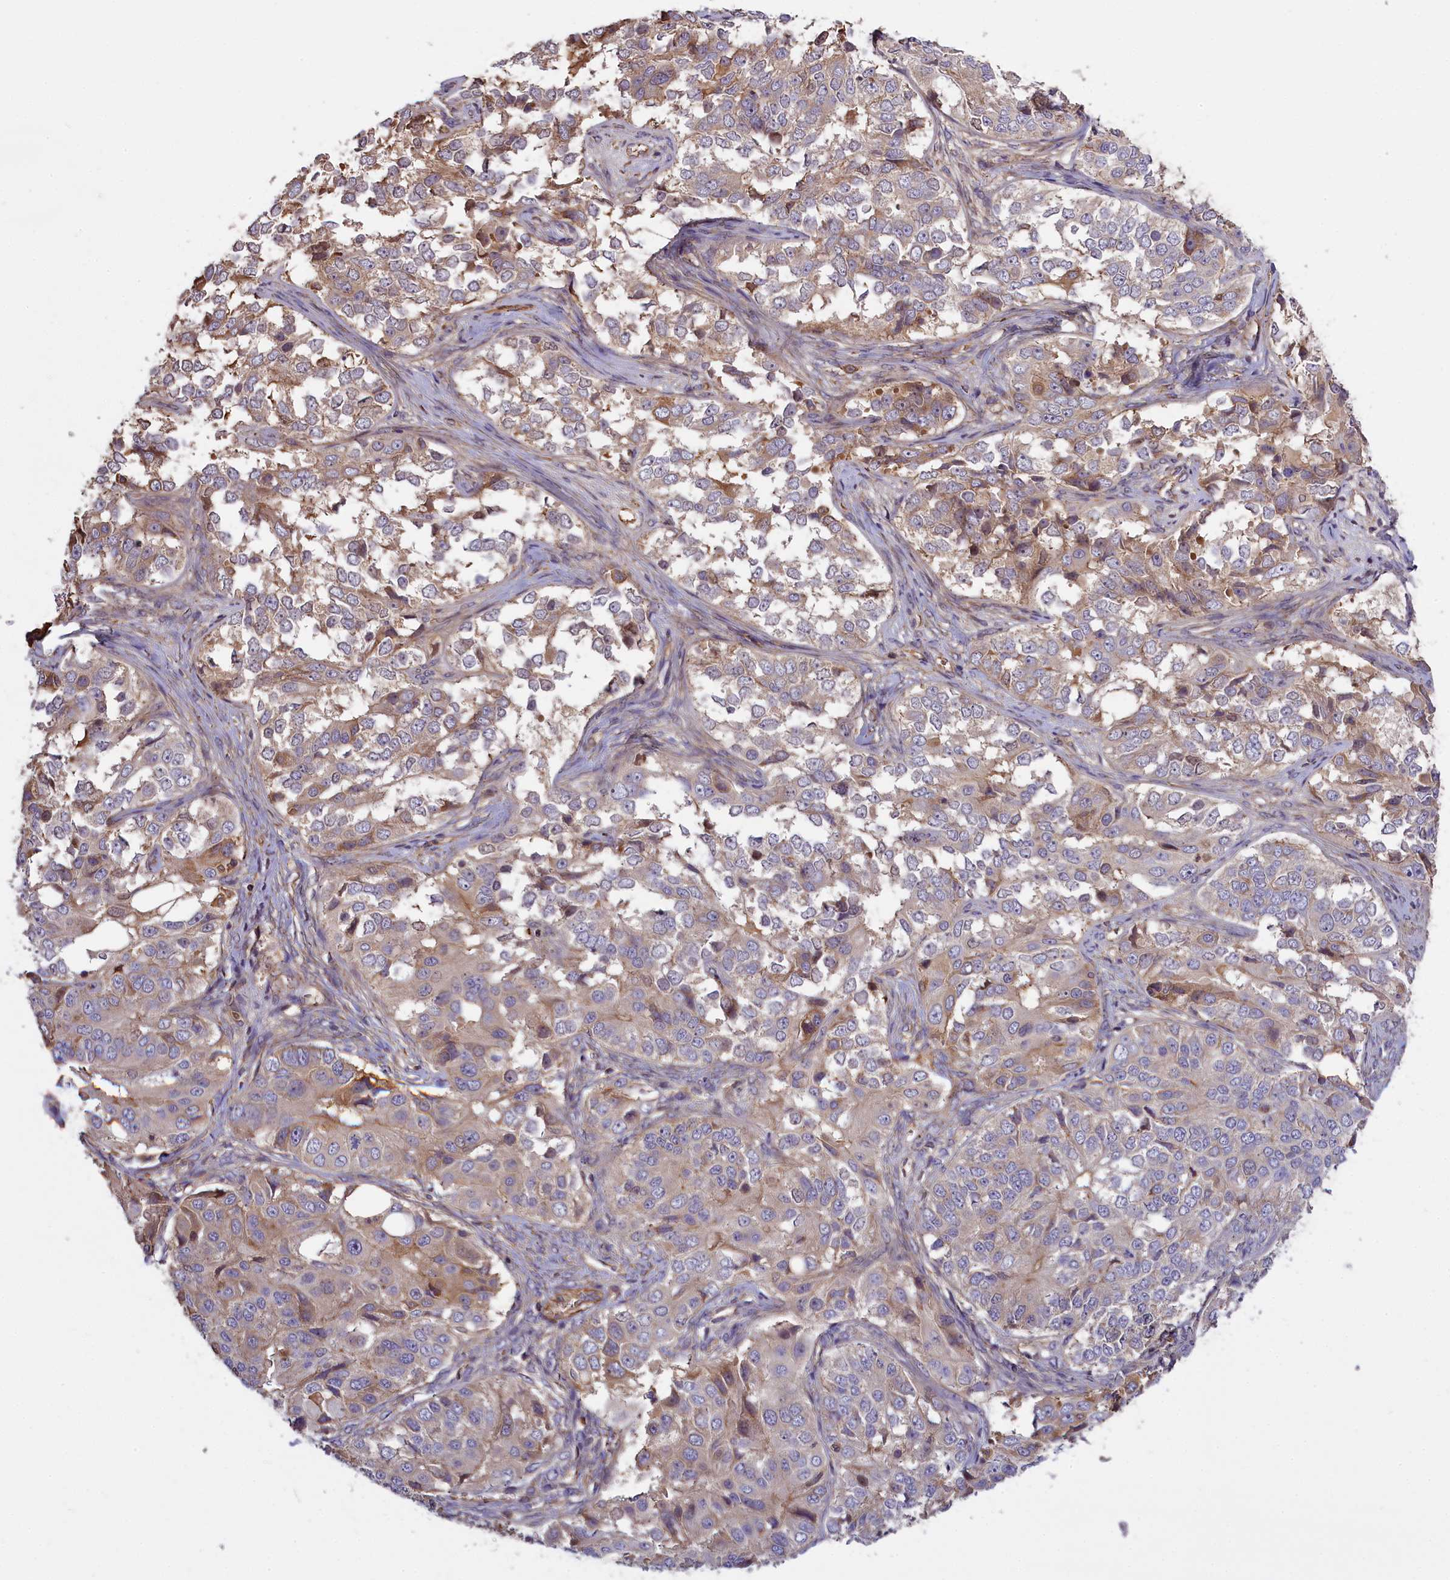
{"staining": {"intensity": "weak", "quantity": "<25%", "location": "cytoplasmic/membranous"}, "tissue": "ovarian cancer", "cell_type": "Tumor cells", "image_type": "cancer", "snomed": [{"axis": "morphology", "description": "Carcinoma, endometroid"}, {"axis": "topography", "description": "Ovary"}], "caption": "The immunohistochemistry (IHC) image has no significant expression in tumor cells of endometroid carcinoma (ovarian) tissue.", "gene": "FUZ", "patient": {"sex": "female", "age": 51}}